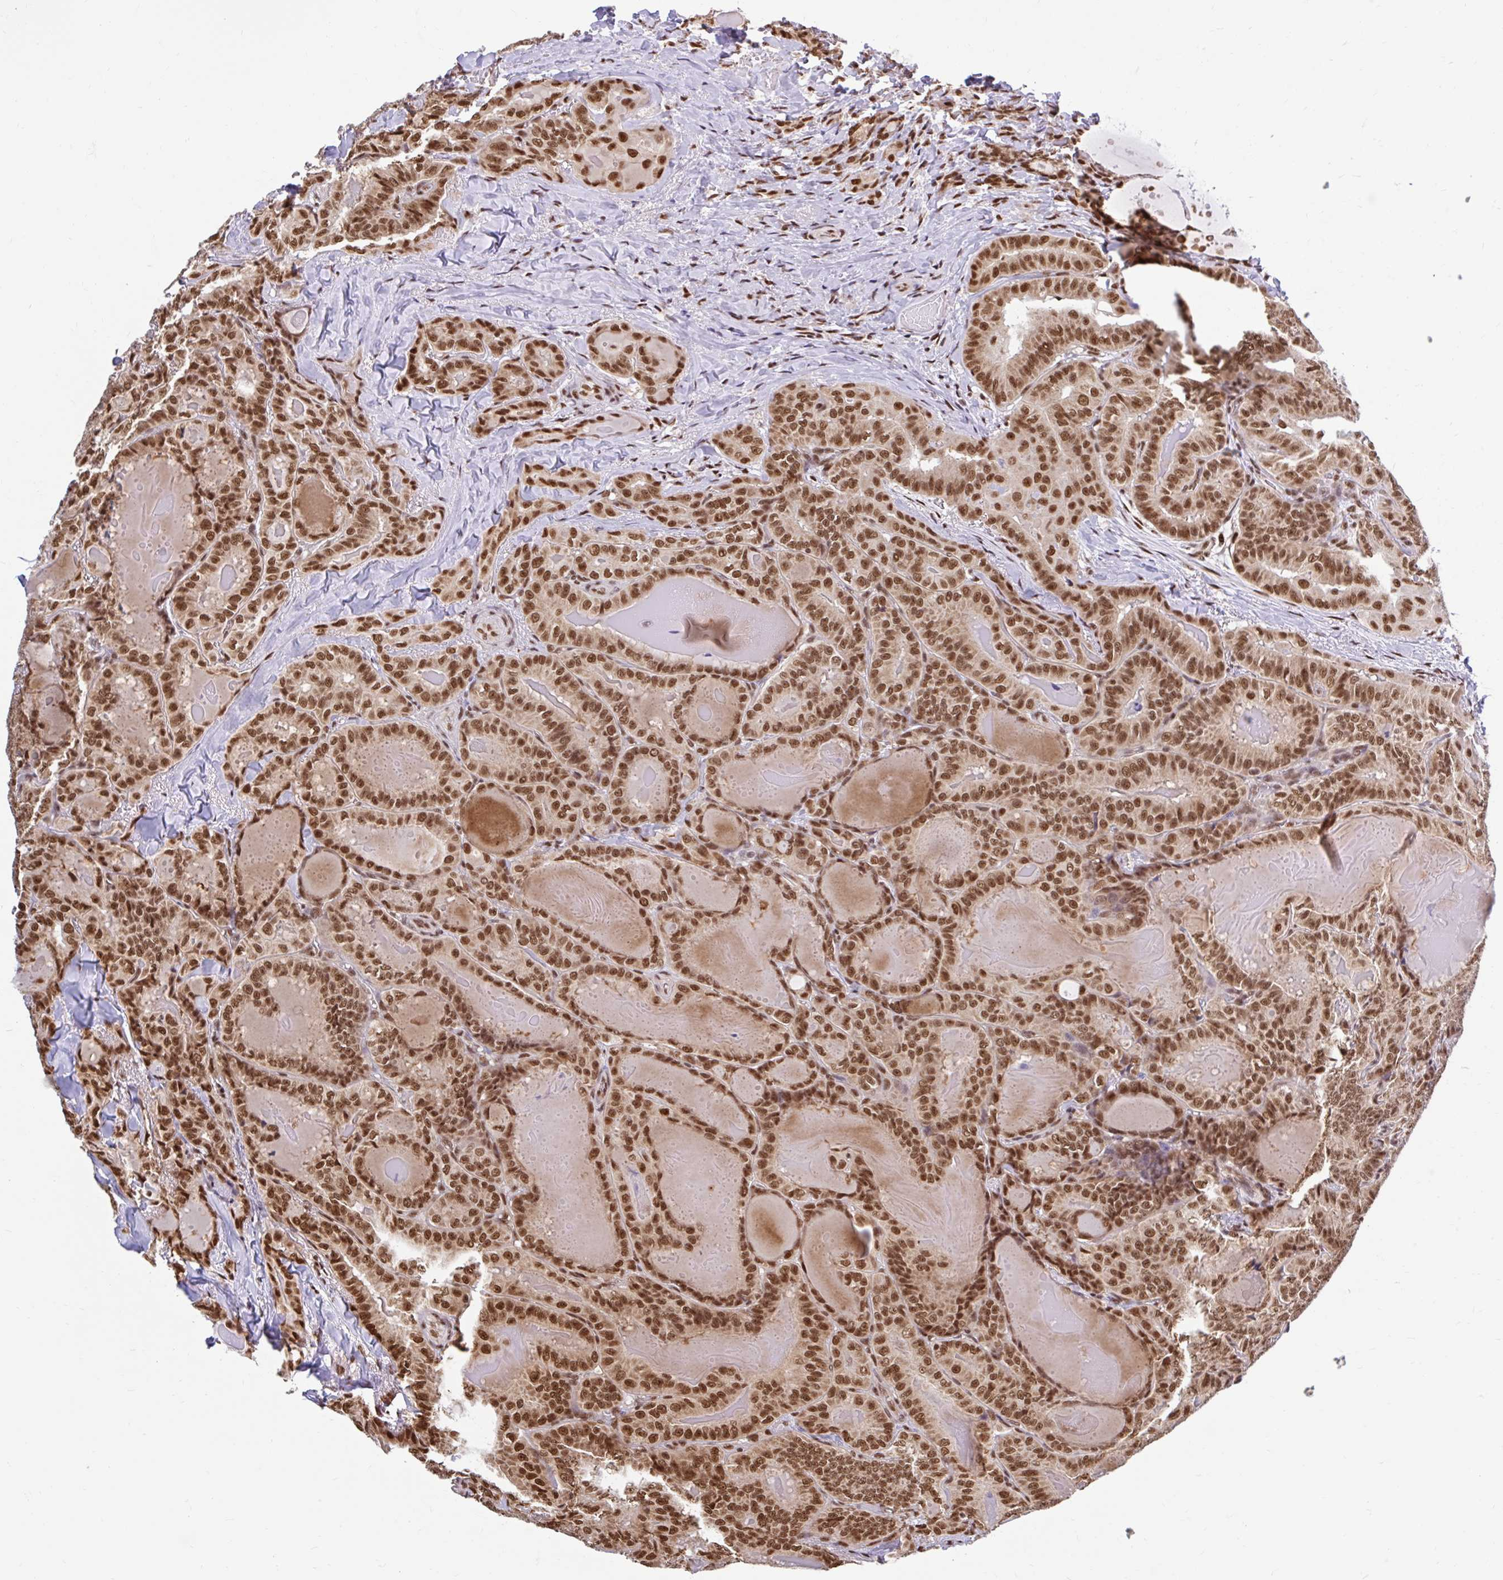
{"staining": {"intensity": "moderate", "quantity": ">75%", "location": "nuclear"}, "tissue": "thyroid cancer", "cell_type": "Tumor cells", "image_type": "cancer", "snomed": [{"axis": "morphology", "description": "Papillary adenocarcinoma, NOS"}, {"axis": "topography", "description": "Thyroid gland"}], "caption": "Papillary adenocarcinoma (thyroid) was stained to show a protein in brown. There is medium levels of moderate nuclear expression in approximately >75% of tumor cells. Ihc stains the protein in brown and the nuclei are stained blue.", "gene": "ABCA9", "patient": {"sex": "female", "age": 68}}